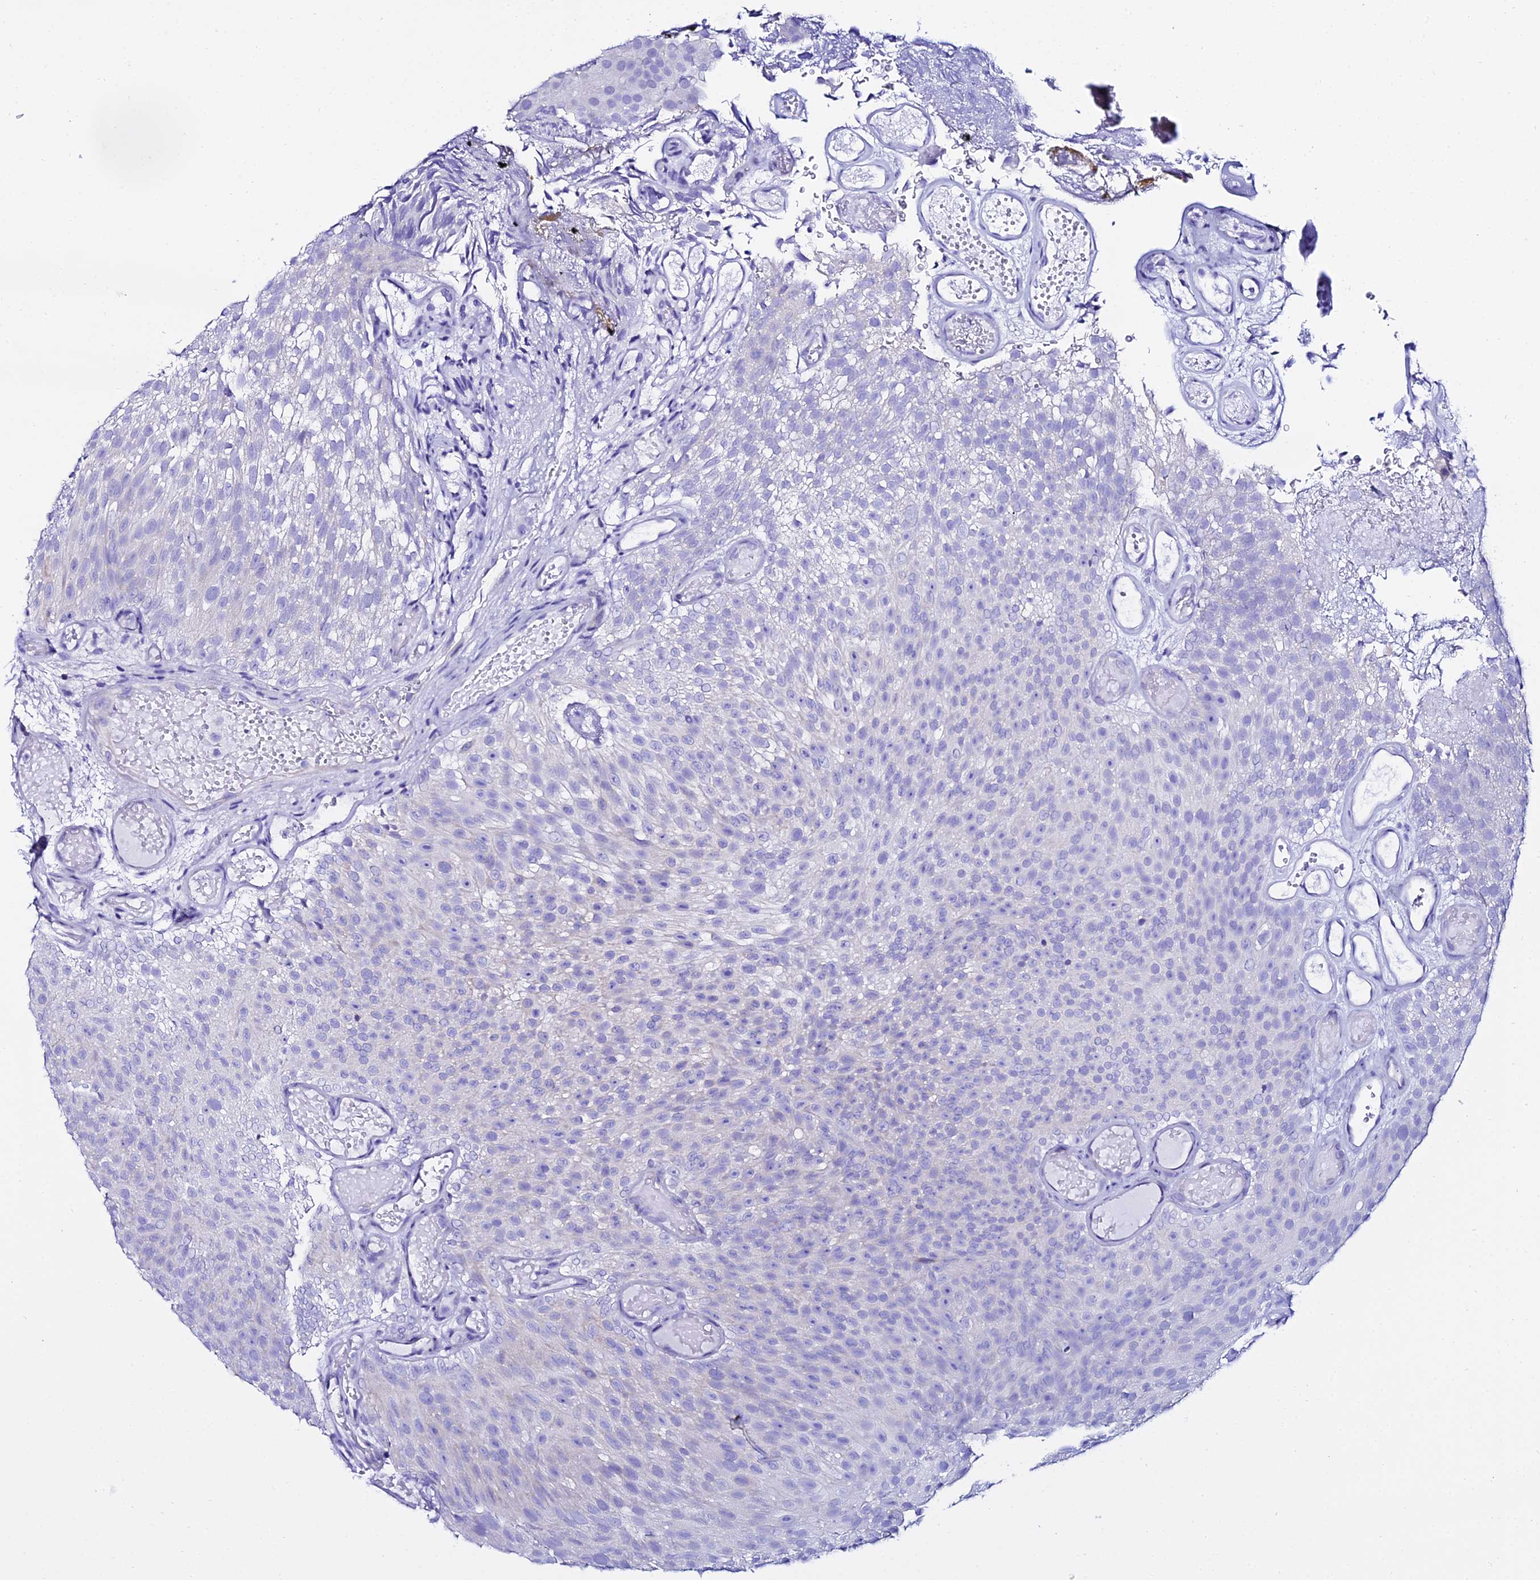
{"staining": {"intensity": "negative", "quantity": "none", "location": "none"}, "tissue": "urothelial cancer", "cell_type": "Tumor cells", "image_type": "cancer", "snomed": [{"axis": "morphology", "description": "Urothelial carcinoma, Low grade"}, {"axis": "topography", "description": "Urinary bladder"}], "caption": "Urothelial cancer was stained to show a protein in brown. There is no significant expression in tumor cells.", "gene": "OR4D5", "patient": {"sex": "male", "age": 78}}